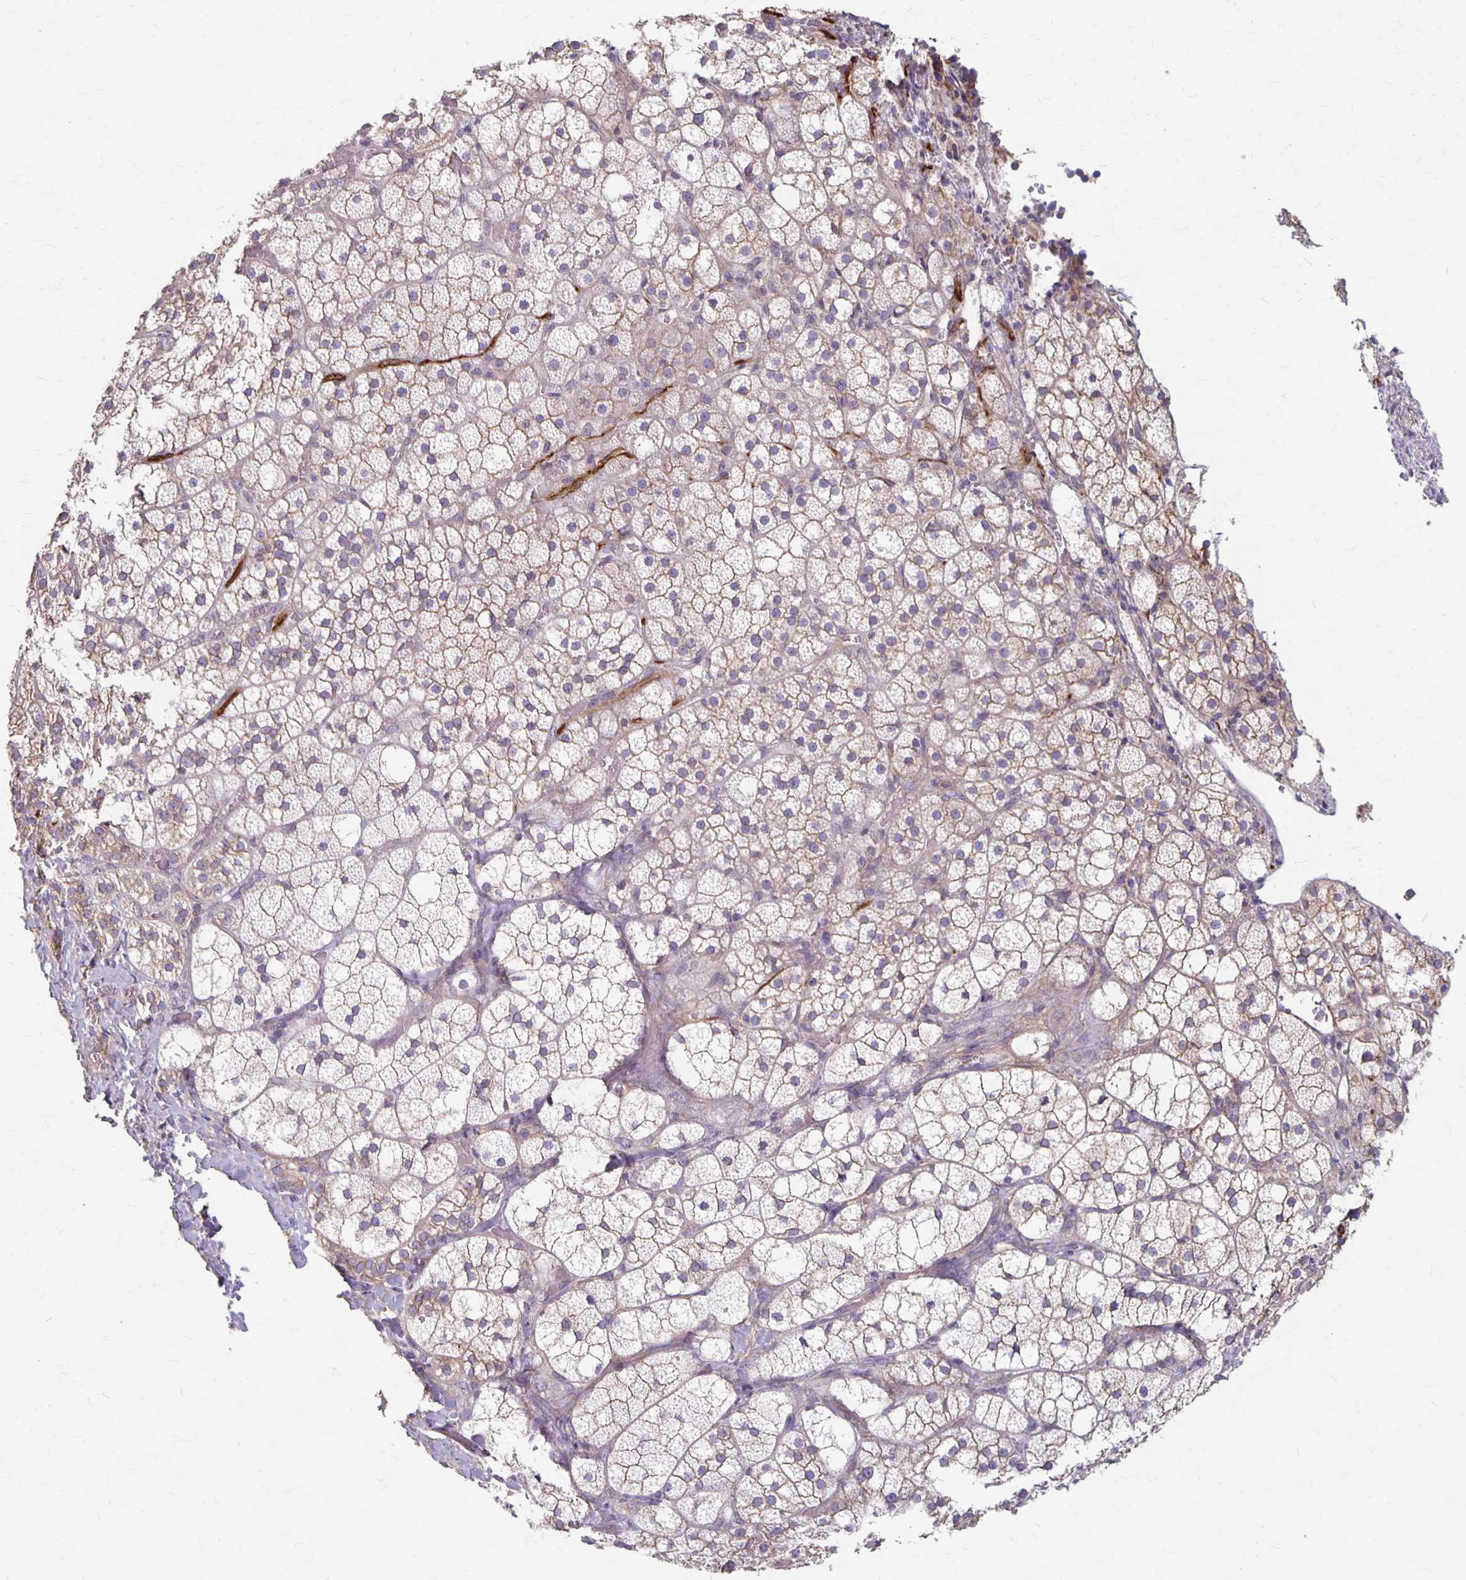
{"staining": {"intensity": "weak", "quantity": "25%-75%", "location": "cytoplasmic/membranous"}, "tissue": "adrenal gland", "cell_type": "Glandular cells", "image_type": "normal", "snomed": [{"axis": "morphology", "description": "Normal tissue, NOS"}, {"axis": "topography", "description": "Adrenal gland"}], "caption": "This is an image of immunohistochemistry (IHC) staining of unremarkable adrenal gland, which shows weak expression in the cytoplasmic/membranous of glandular cells.", "gene": "PPP1R3E", "patient": {"sex": "male", "age": 53}}